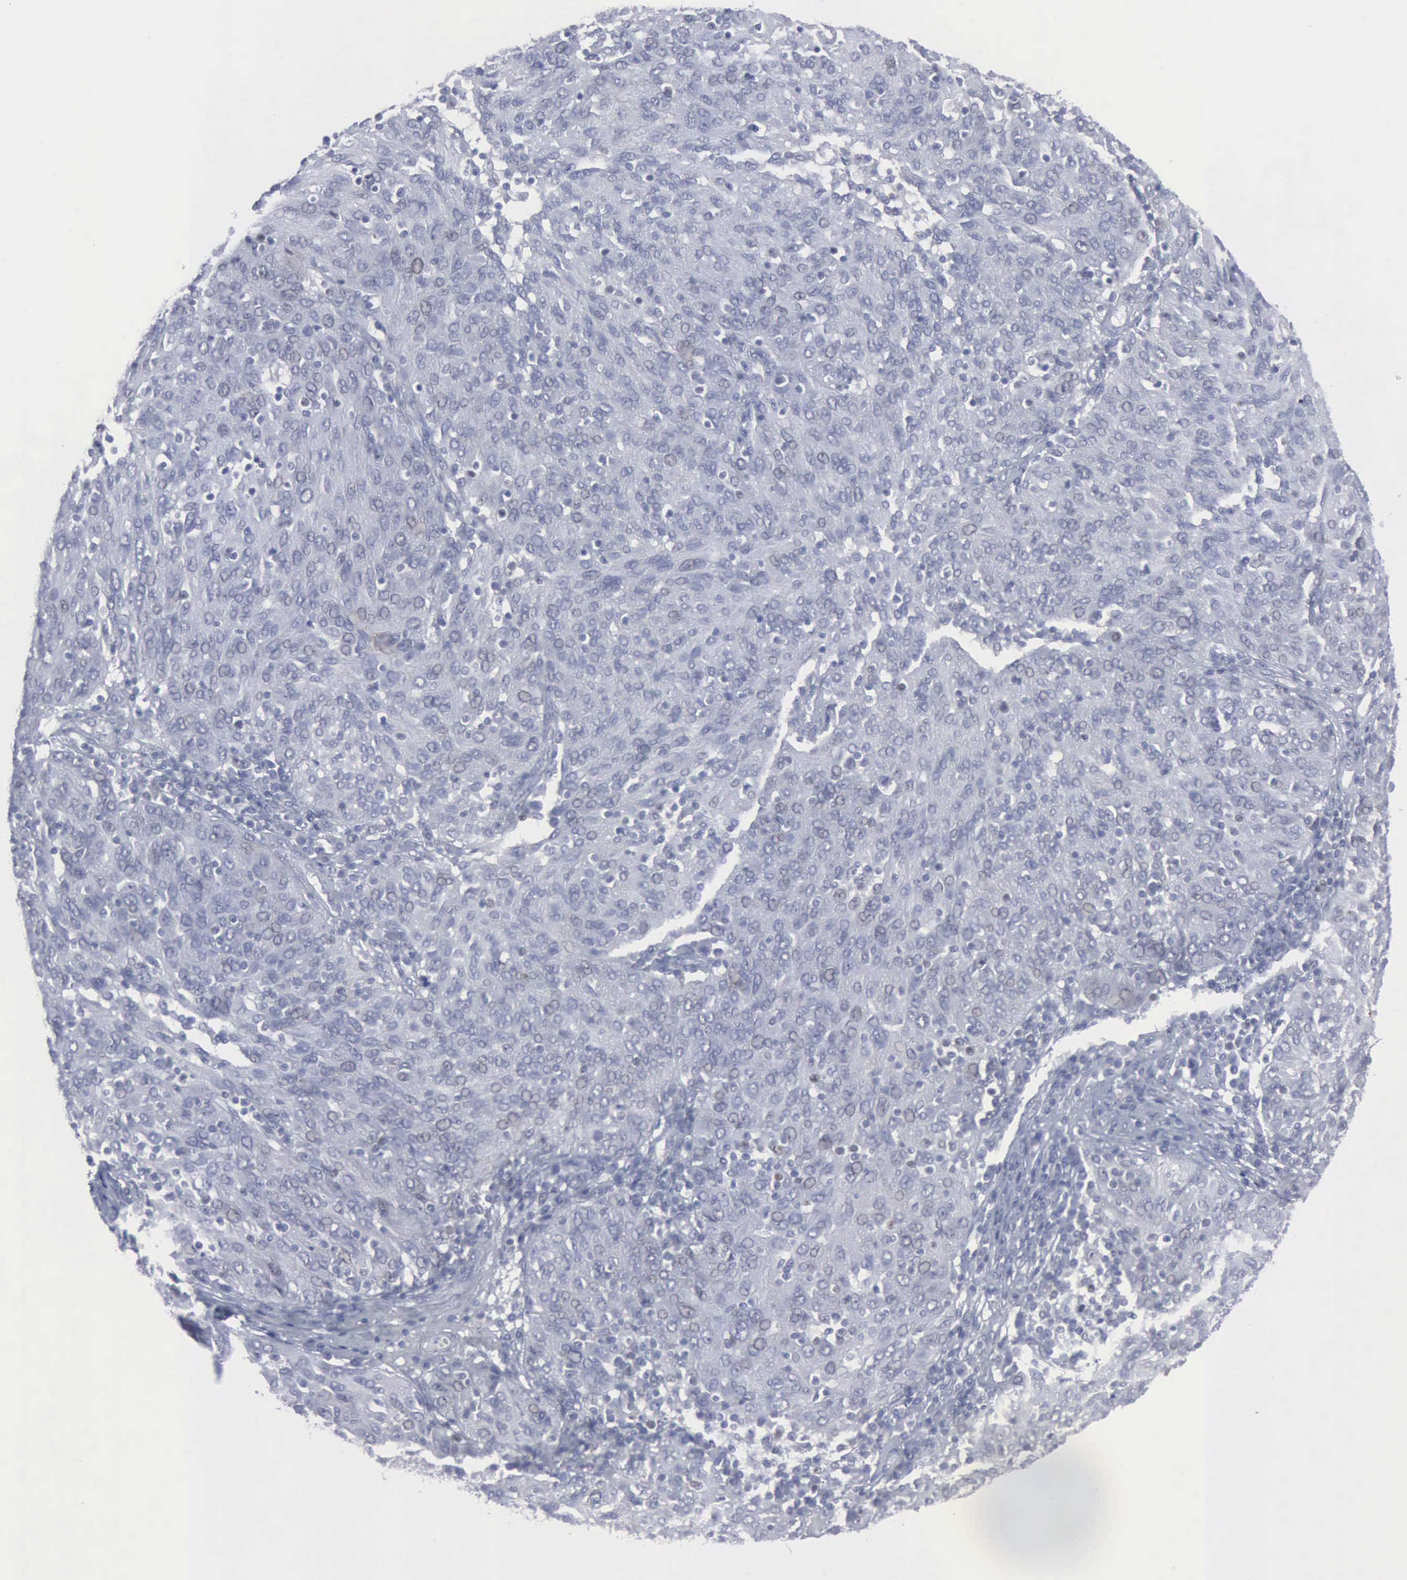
{"staining": {"intensity": "negative", "quantity": "none", "location": "none"}, "tissue": "ovarian cancer", "cell_type": "Tumor cells", "image_type": "cancer", "snomed": [{"axis": "morphology", "description": "Carcinoma, endometroid"}, {"axis": "topography", "description": "Ovary"}], "caption": "Ovarian cancer was stained to show a protein in brown. There is no significant positivity in tumor cells.", "gene": "MCM5", "patient": {"sex": "female", "age": 50}}